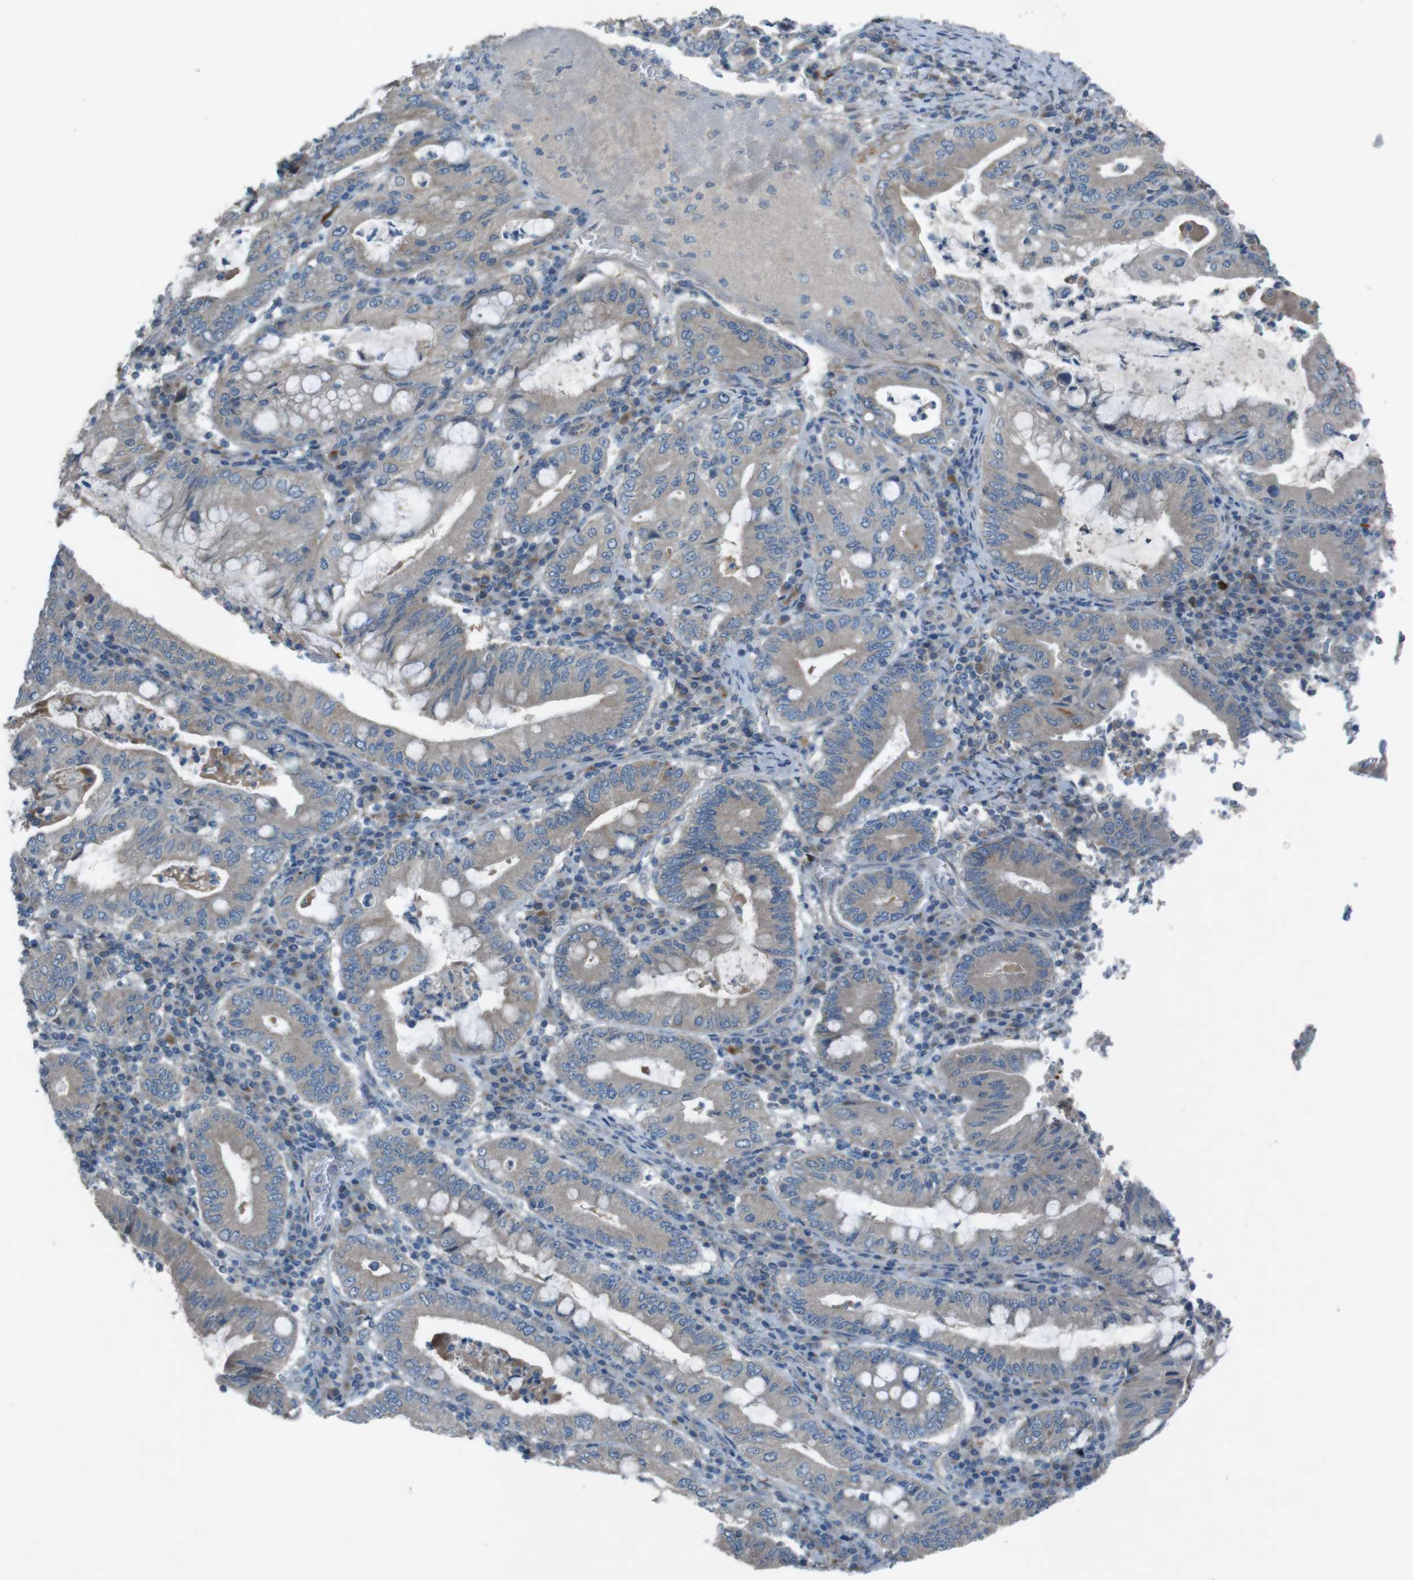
{"staining": {"intensity": "weak", "quantity": ">75%", "location": "cytoplasmic/membranous"}, "tissue": "stomach cancer", "cell_type": "Tumor cells", "image_type": "cancer", "snomed": [{"axis": "morphology", "description": "Normal tissue, NOS"}, {"axis": "morphology", "description": "Adenocarcinoma, NOS"}, {"axis": "topography", "description": "Esophagus"}, {"axis": "topography", "description": "Stomach, upper"}, {"axis": "topography", "description": "Peripheral nerve tissue"}], "caption": "Immunohistochemistry (IHC) staining of stomach cancer (adenocarcinoma), which demonstrates low levels of weak cytoplasmic/membranous positivity in about >75% of tumor cells indicating weak cytoplasmic/membranous protein positivity. The staining was performed using DAB (brown) for protein detection and nuclei were counterstained in hematoxylin (blue).", "gene": "TMEM41B", "patient": {"sex": "male", "age": 62}}